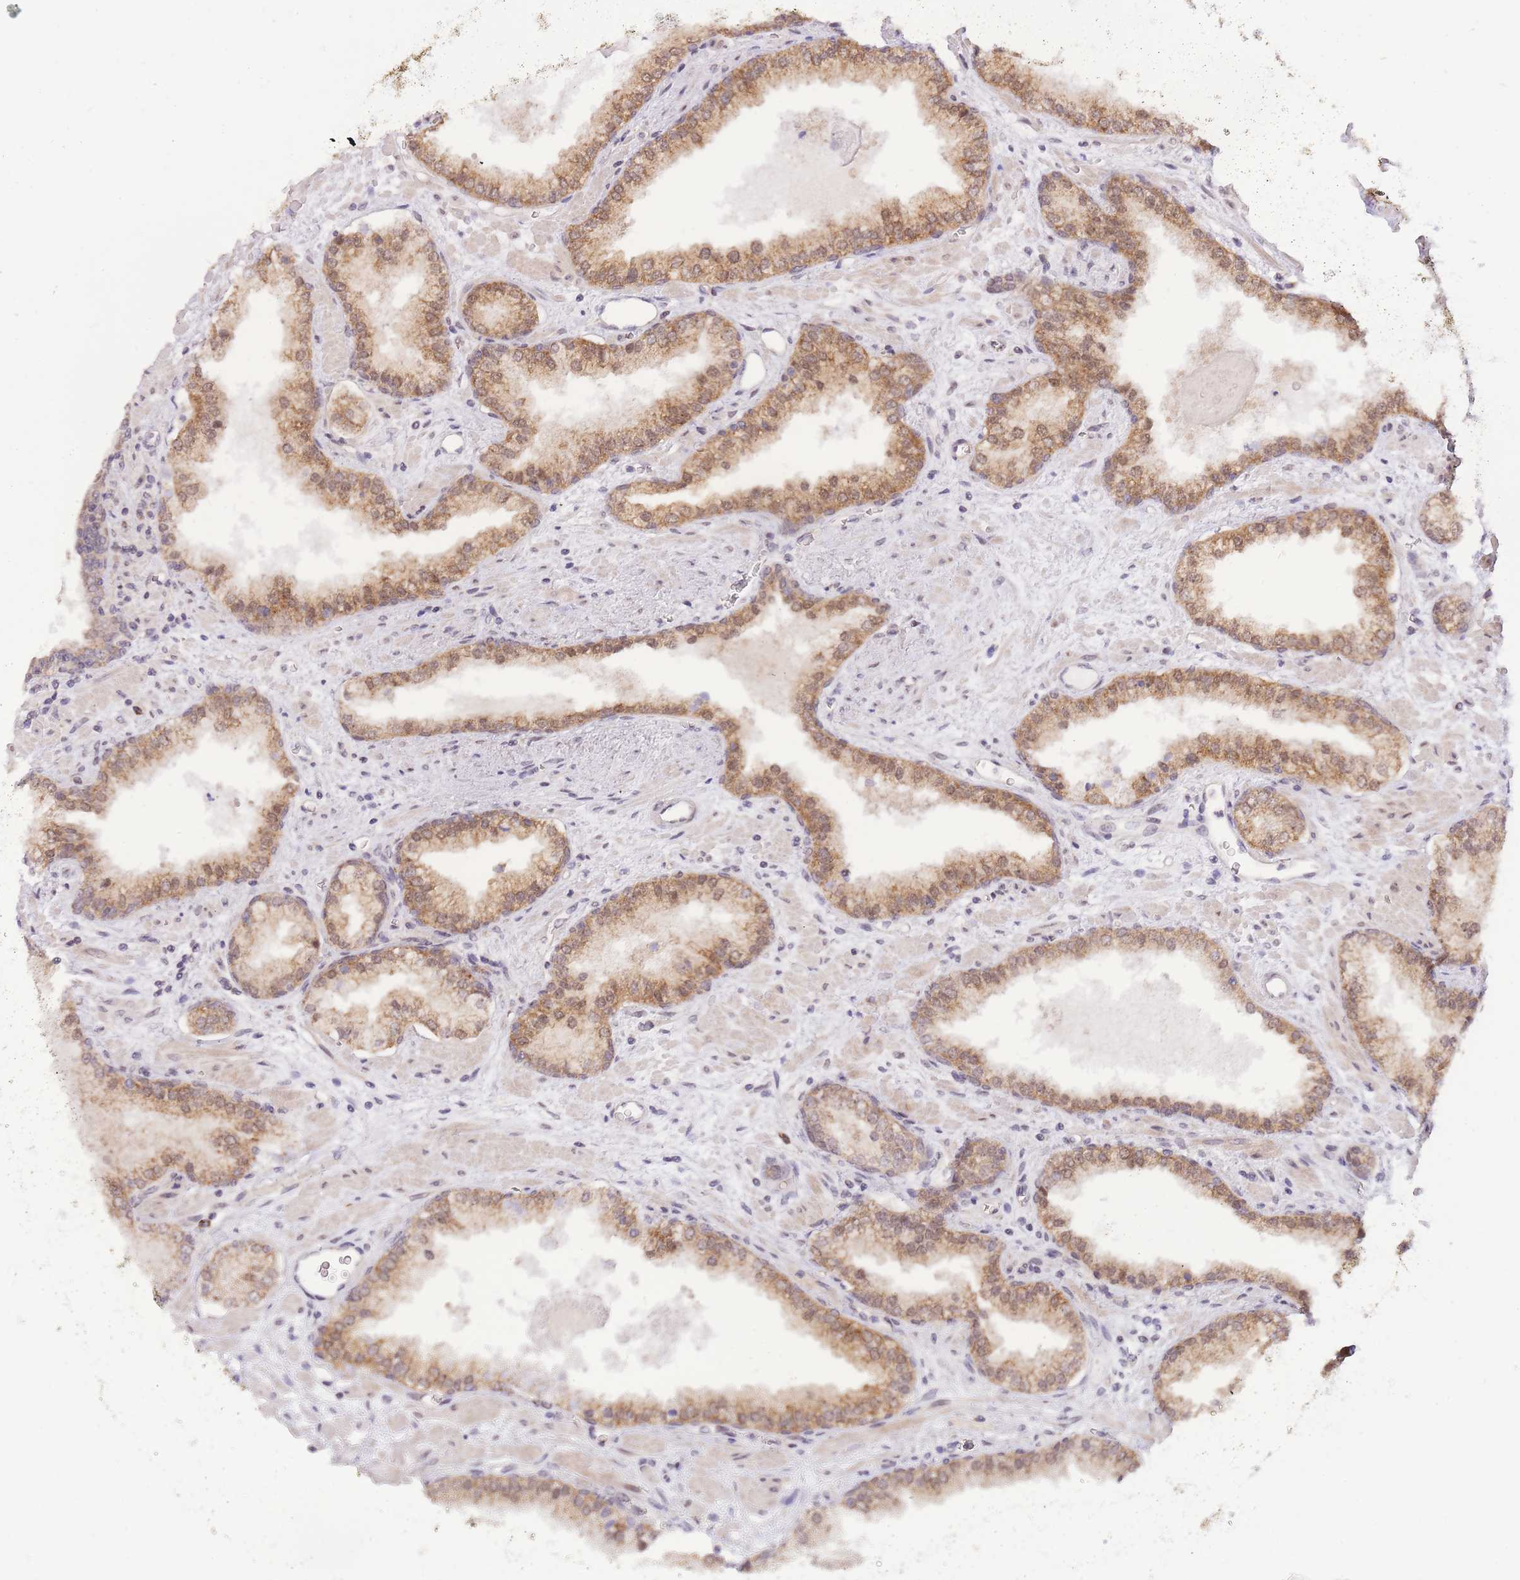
{"staining": {"intensity": "moderate", "quantity": ">75%", "location": "cytoplasmic/membranous,nuclear"}, "tissue": "prostate cancer", "cell_type": "Tumor cells", "image_type": "cancer", "snomed": [{"axis": "morphology", "description": "Adenocarcinoma, Low grade"}, {"axis": "topography", "description": "Prostate"}], "caption": "About >75% of tumor cells in prostate cancer (adenocarcinoma (low-grade)) show moderate cytoplasmic/membranous and nuclear protein positivity as visualized by brown immunohistochemical staining.", "gene": "MINDY2", "patient": {"sex": "male", "age": 62}}